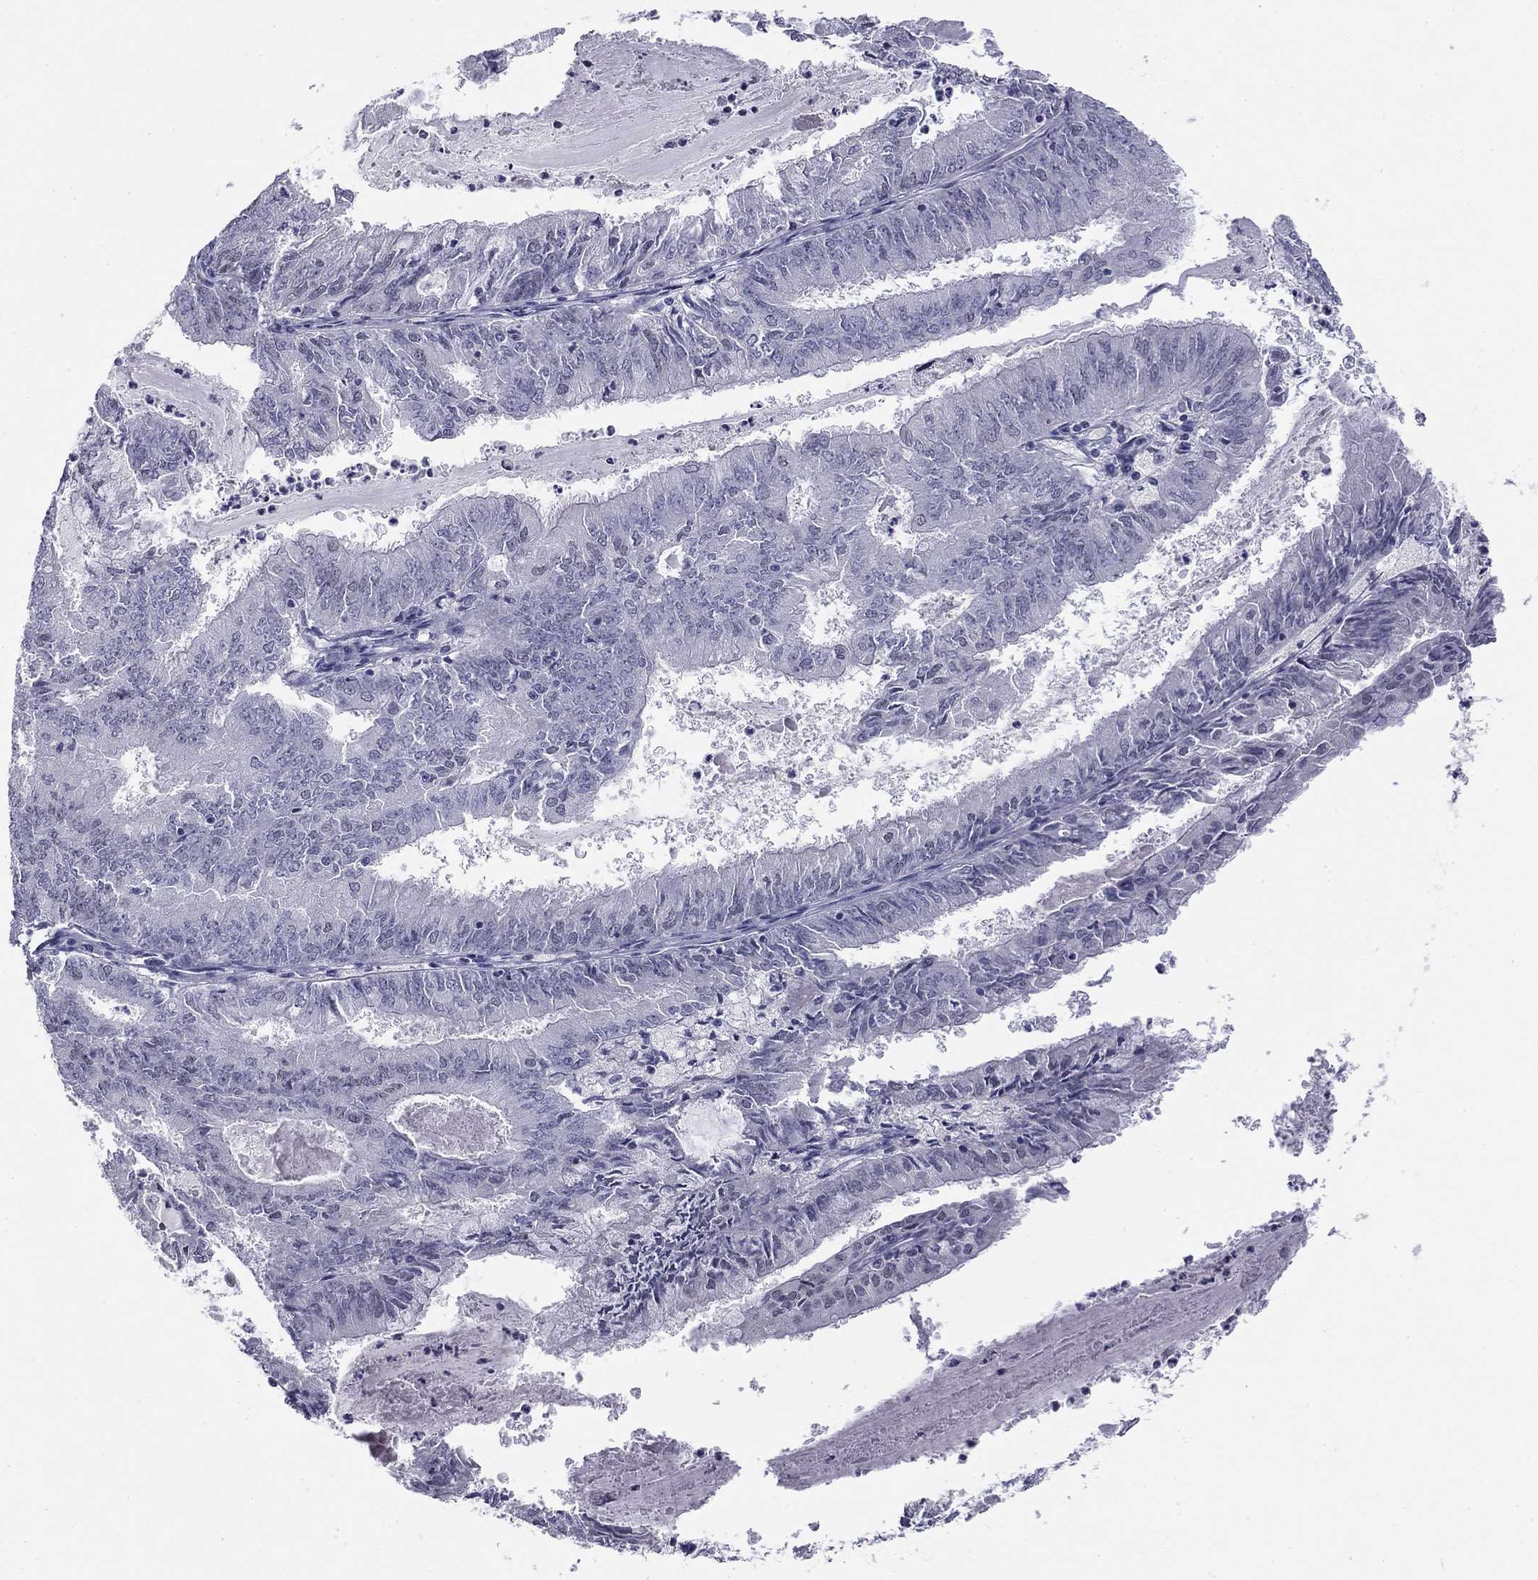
{"staining": {"intensity": "negative", "quantity": "none", "location": "none"}, "tissue": "endometrial cancer", "cell_type": "Tumor cells", "image_type": "cancer", "snomed": [{"axis": "morphology", "description": "Adenocarcinoma, NOS"}, {"axis": "topography", "description": "Endometrium"}], "caption": "Endometrial adenocarcinoma stained for a protein using immunohistochemistry (IHC) reveals no expression tumor cells.", "gene": "TFAP2B", "patient": {"sex": "female", "age": 57}}